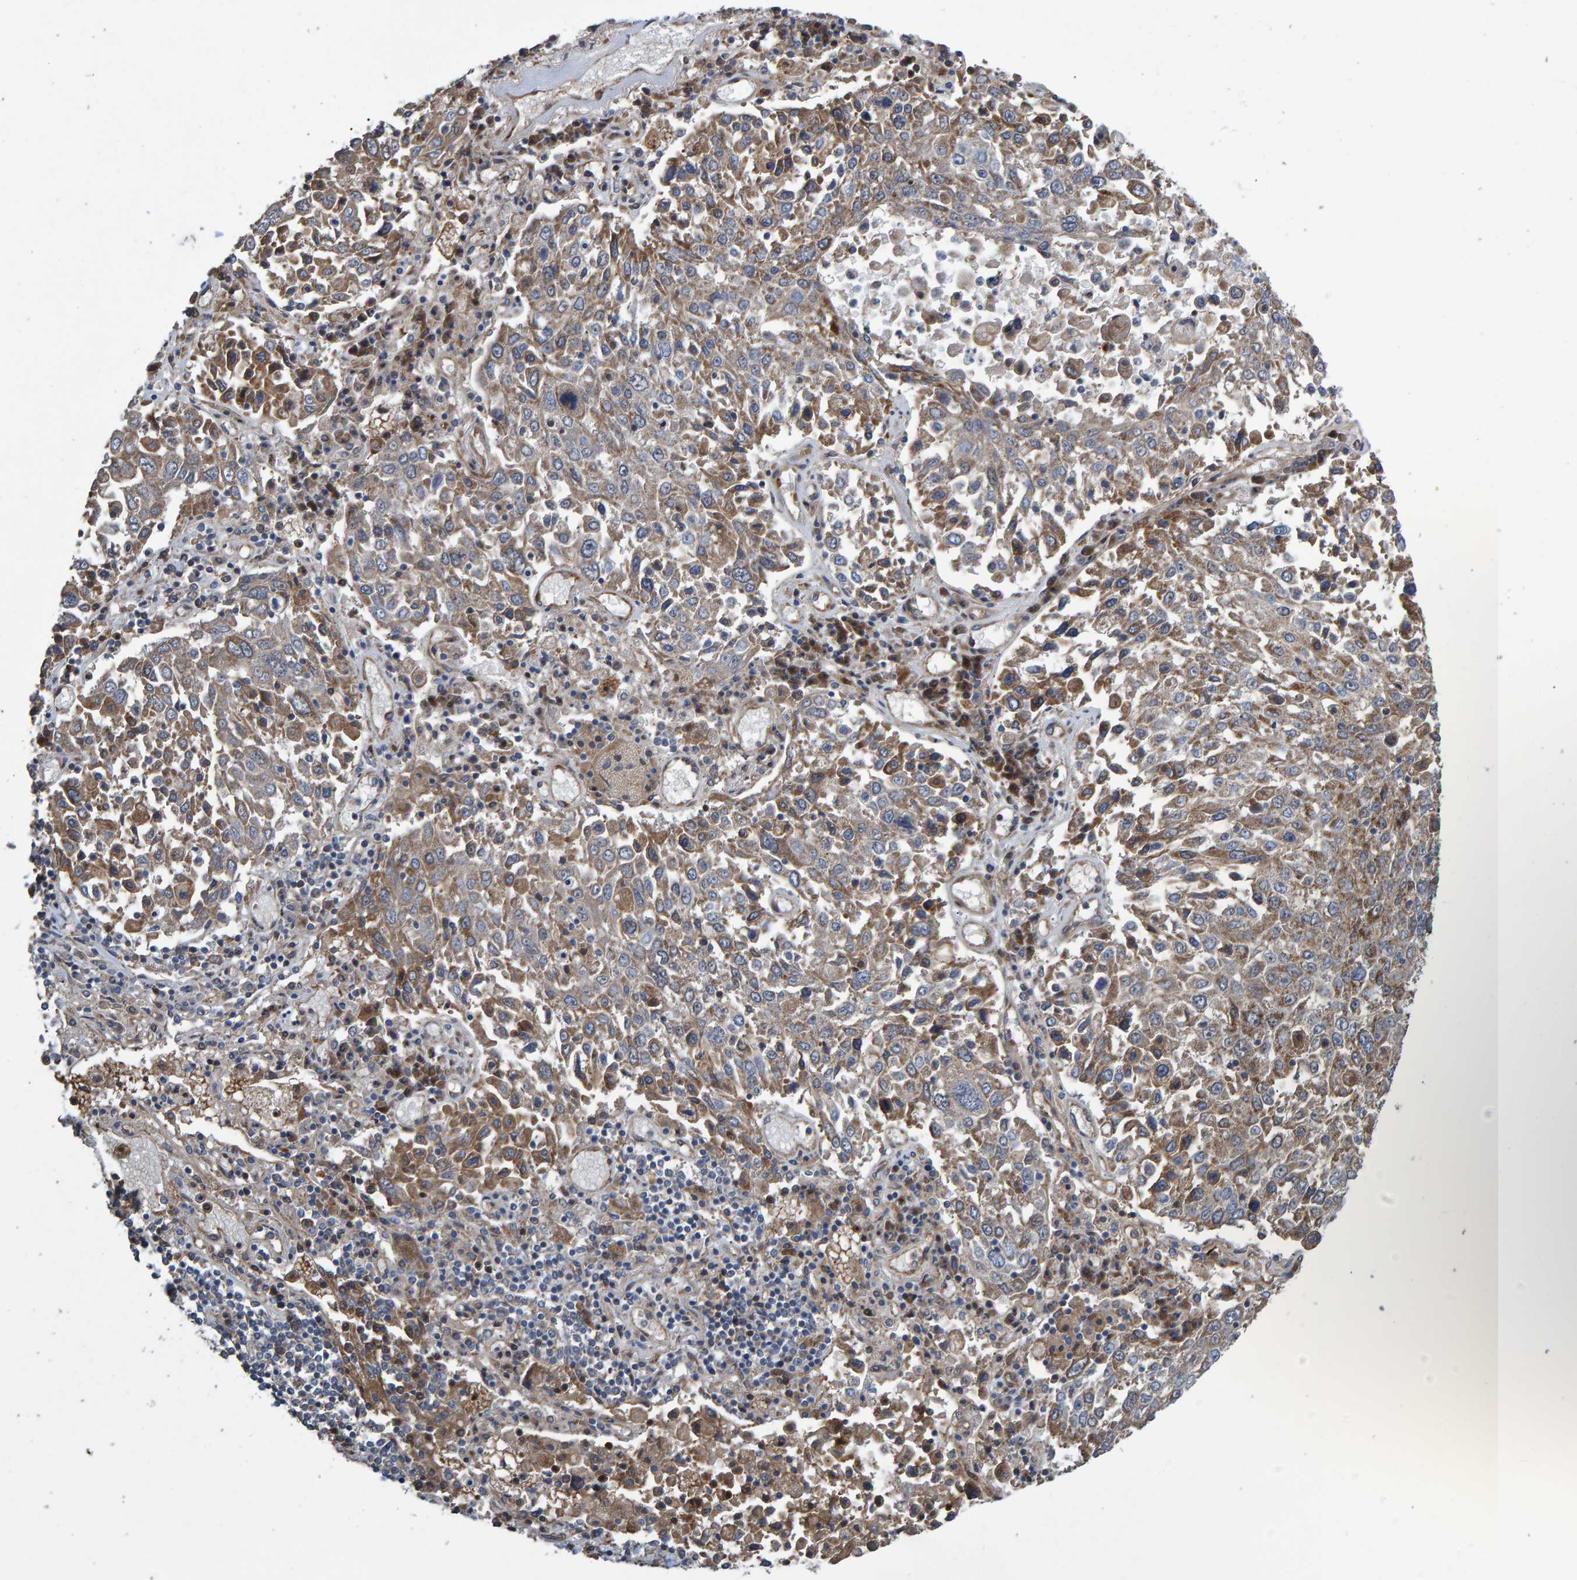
{"staining": {"intensity": "moderate", "quantity": ">75%", "location": "cytoplasmic/membranous"}, "tissue": "lung cancer", "cell_type": "Tumor cells", "image_type": "cancer", "snomed": [{"axis": "morphology", "description": "Squamous cell carcinoma, NOS"}, {"axis": "topography", "description": "Lung"}], "caption": "Protein analysis of lung cancer (squamous cell carcinoma) tissue shows moderate cytoplasmic/membranous expression in about >75% of tumor cells. (DAB IHC with brightfield microscopy, high magnification).", "gene": "SLIT2", "patient": {"sex": "male", "age": 65}}